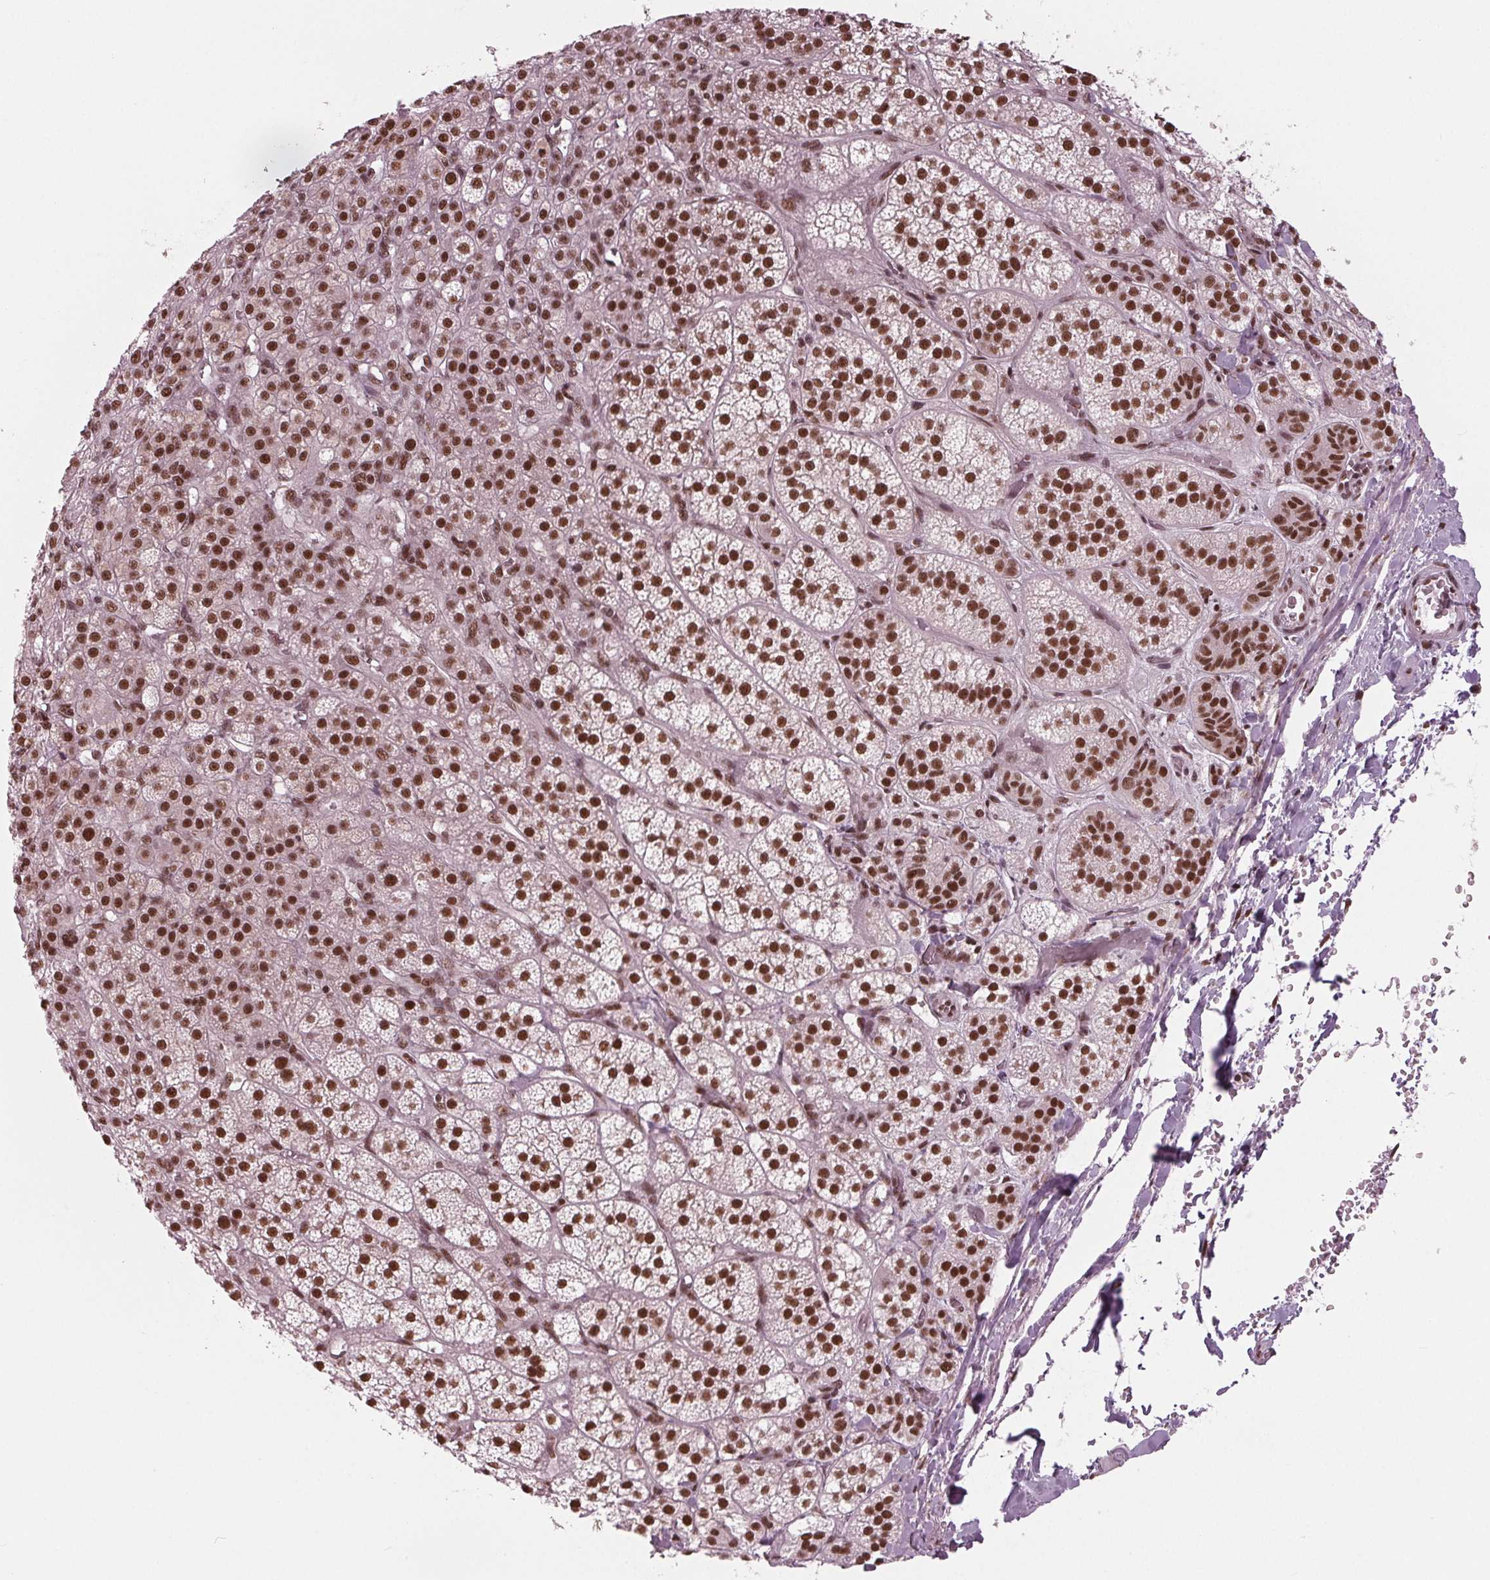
{"staining": {"intensity": "strong", "quantity": ">75%", "location": "nuclear"}, "tissue": "adrenal gland", "cell_type": "Glandular cells", "image_type": "normal", "snomed": [{"axis": "morphology", "description": "Normal tissue, NOS"}, {"axis": "topography", "description": "Adrenal gland"}], "caption": "Human adrenal gland stained with a brown dye exhibits strong nuclear positive positivity in about >75% of glandular cells.", "gene": "LSM2", "patient": {"sex": "female", "age": 60}}